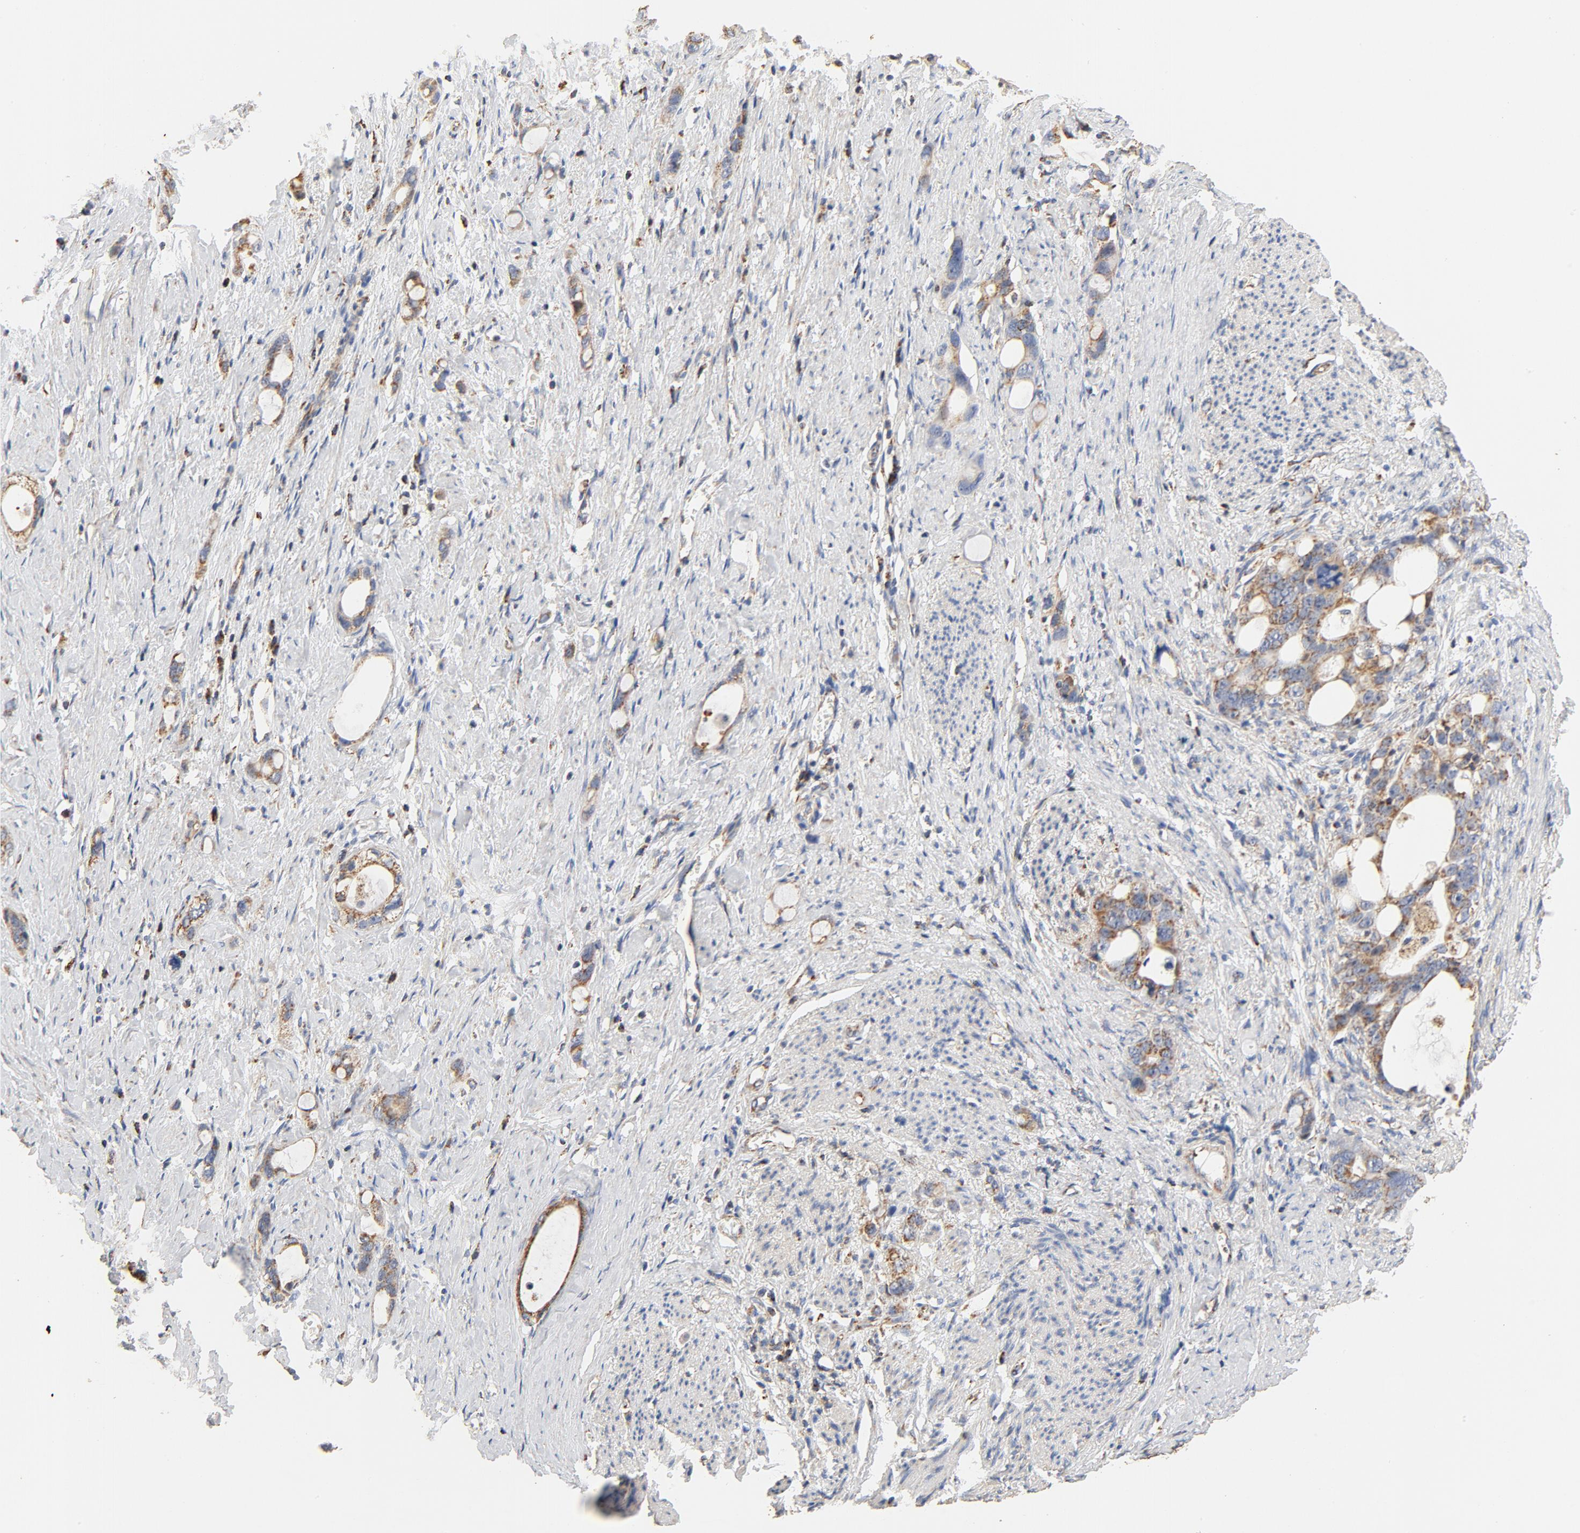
{"staining": {"intensity": "moderate", "quantity": ">75%", "location": "cytoplasmic/membranous"}, "tissue": "stomach cancer", "cell_type": "Tumor cells", "image_type": "cancer", "snomed": [{"axis": "morphology", "description": "Adenocarcinoma, NOS"}, {"axis": "topography", "description": "Stomach"}], "caption": "Human adenocarcinoma (stomach) stained with a protein marker demonstrates moderate staining in tumor cells.", "gene": "COX4I1", "patient": {"sex": "female", "age": 75}}